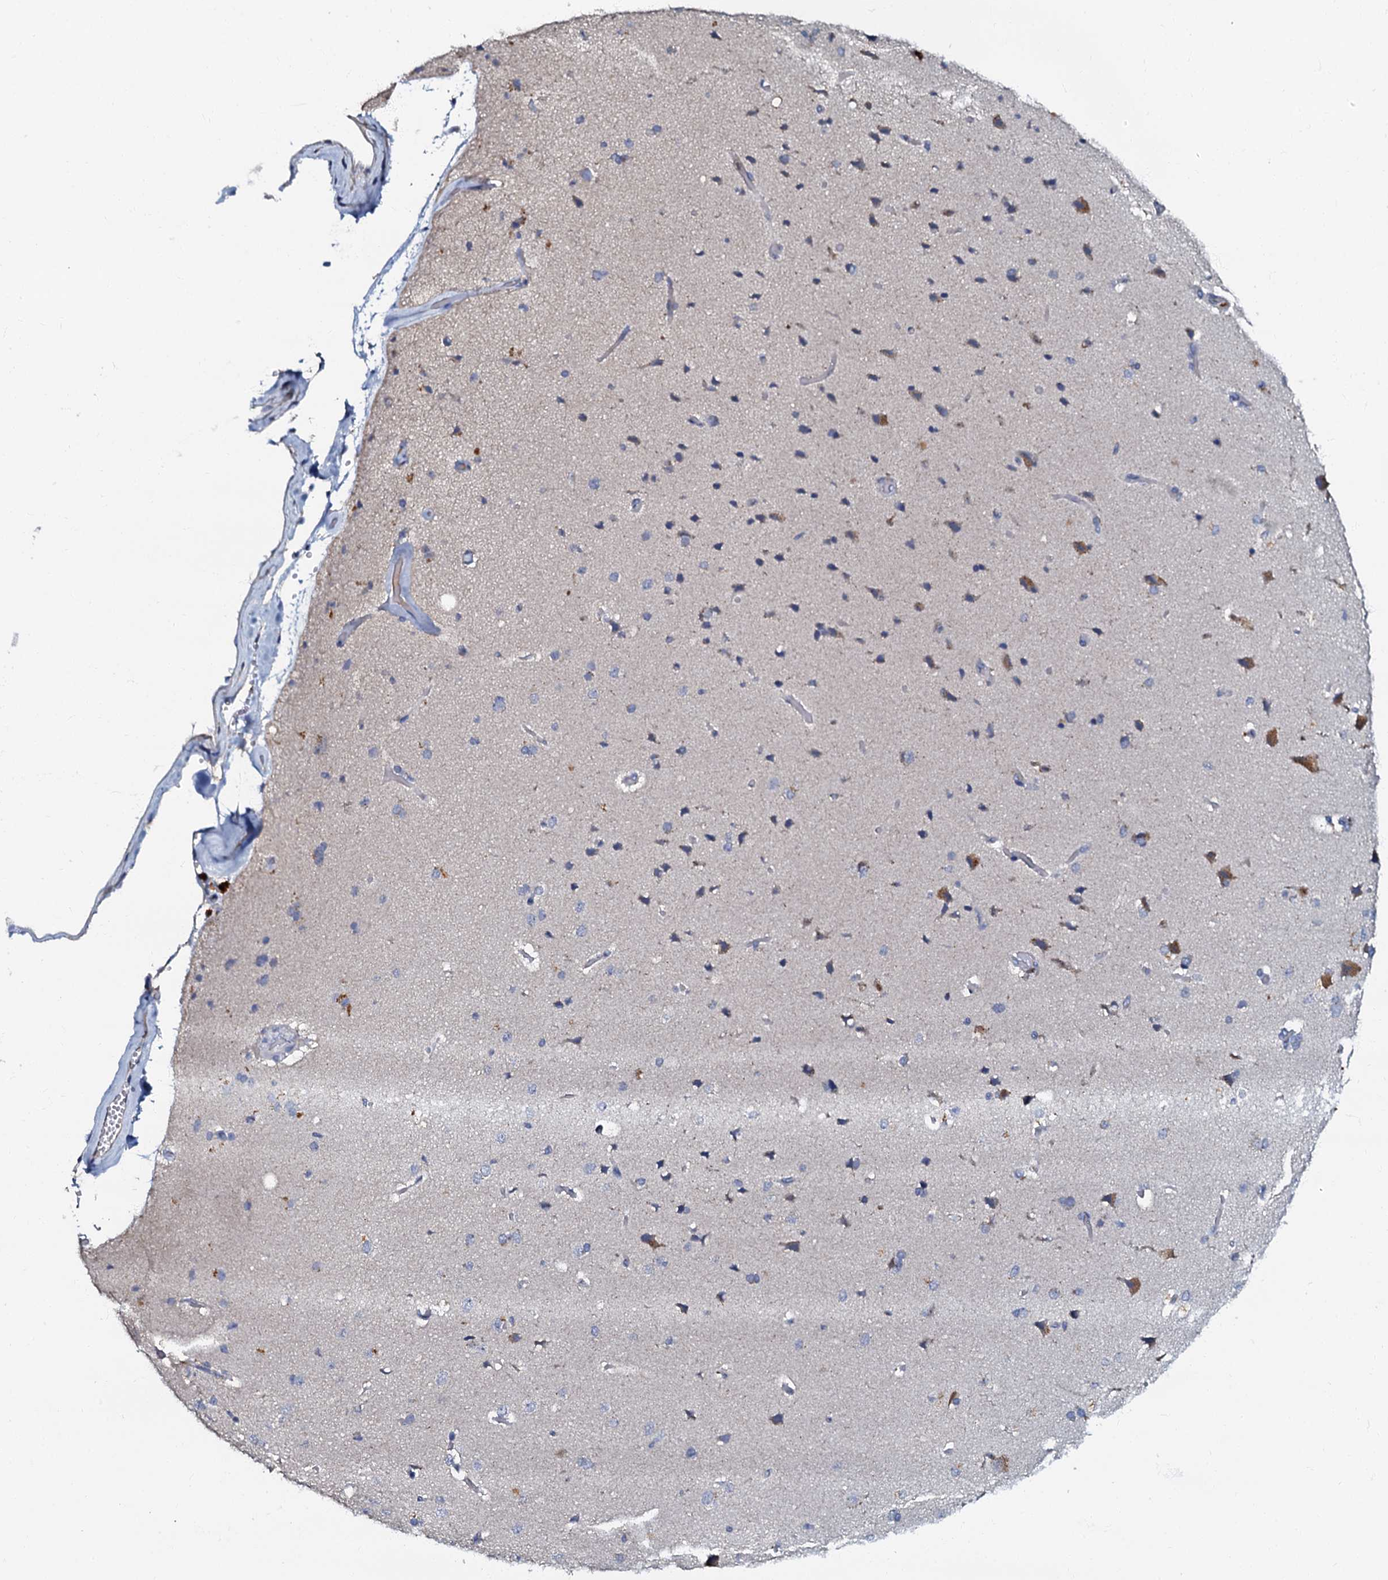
{"staining": {"intensity": "negative", "quantity": "none", "location": "none"}, "tissue": "cerebral cortex", "cell_type": "Endothelial cells", "image_type": "normal", "snomed": [{"axis": "morphology", "description": "Normal tissue, NOS"}, {"axis": "topography", "description": "Cerebral cortex"}], "caption": "Protein analysis of normal cerebral cortex reveals no significant expression in endothelial cells. Nuclei are stained in blue.", "gene": "OLAH", "patient": {"sex": "male", "age": 62}}